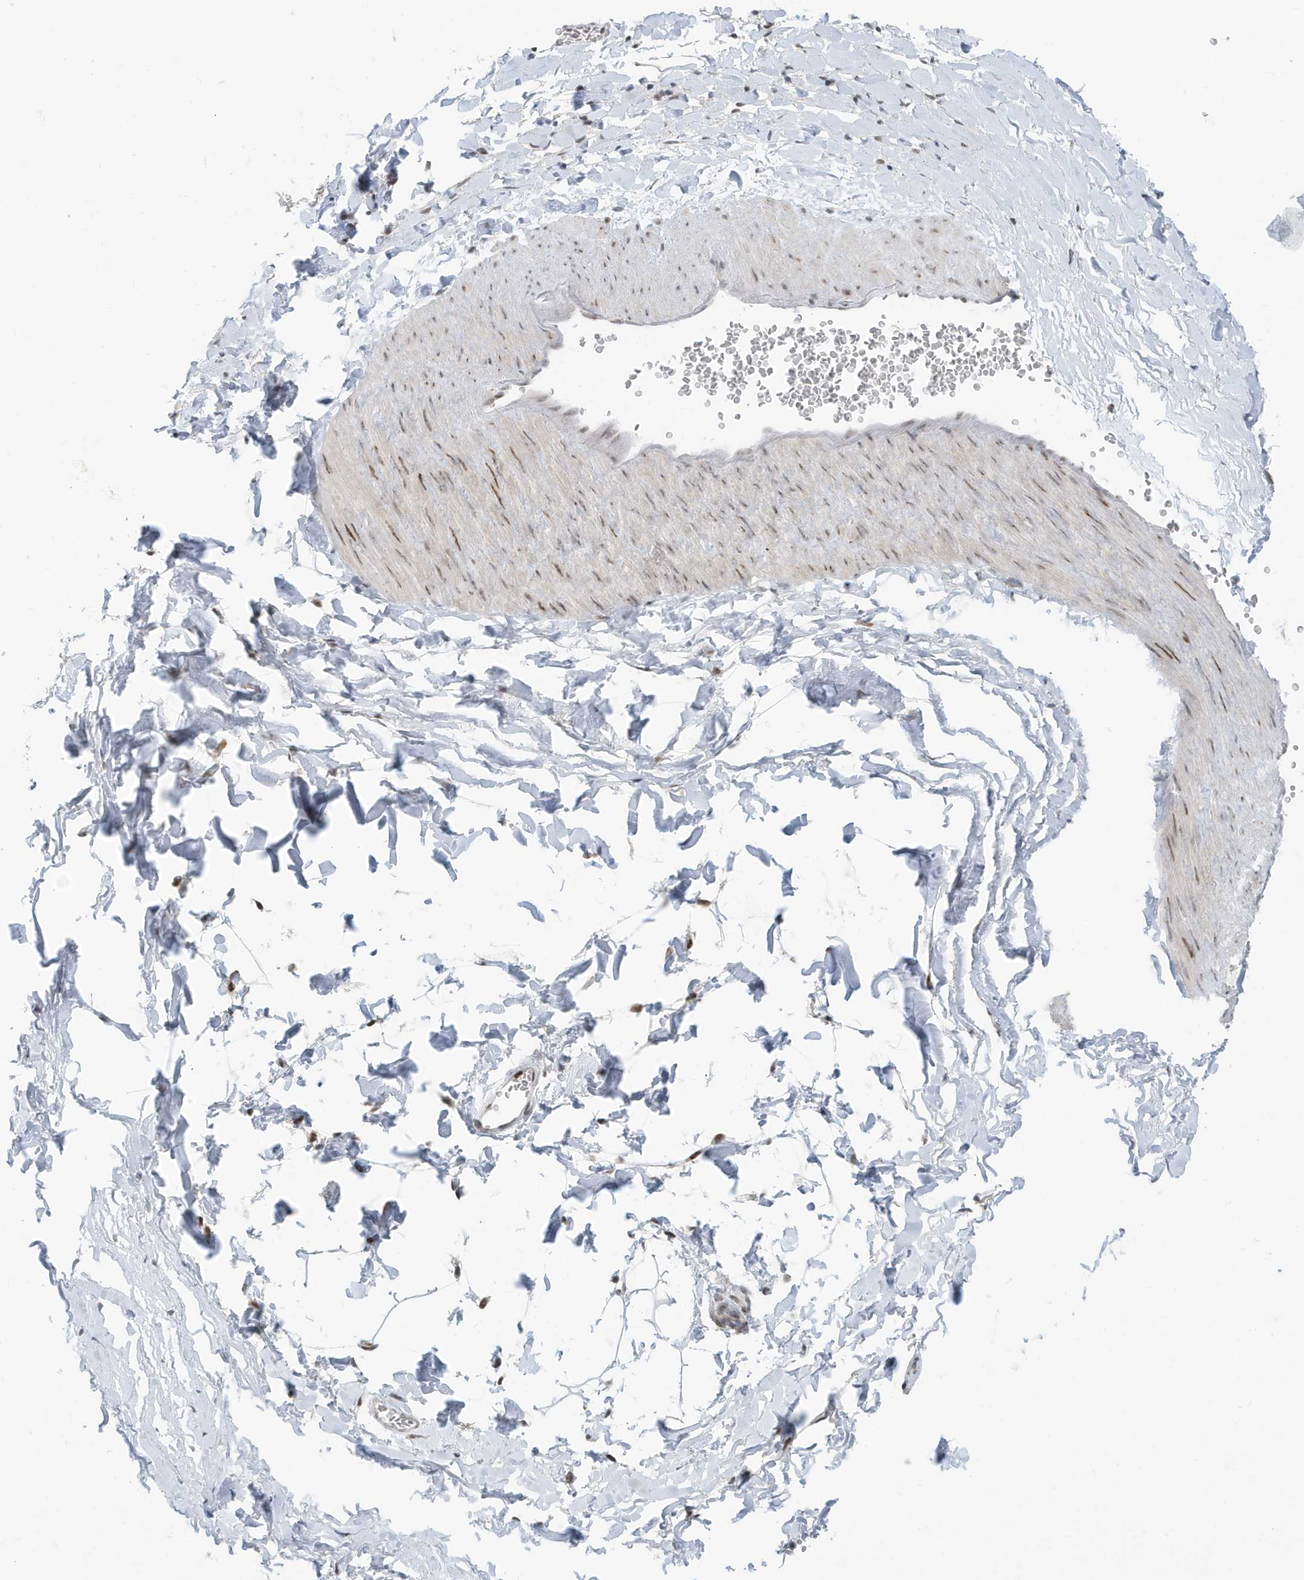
{"staining": {"intensity": "negative", "quantity": "none", "location": "none"}, "tissue": "adipose tissue", "cell_type": "Adipocytes", "image_type": "normal", "snomed": [{"axis": "morphology", "description": "Normal tissue, NOS"}, {"axis": "topography", "description": "Gallbladder"}, {"axis": "topography", "description": "Peripheral nerve tissue"}], "caption": "Human adipose tissue stained for a protein using IHC reveals no positivity in adipocytes.", "gene": "OGA", "patient": {"sex": "male", "age": 38}}